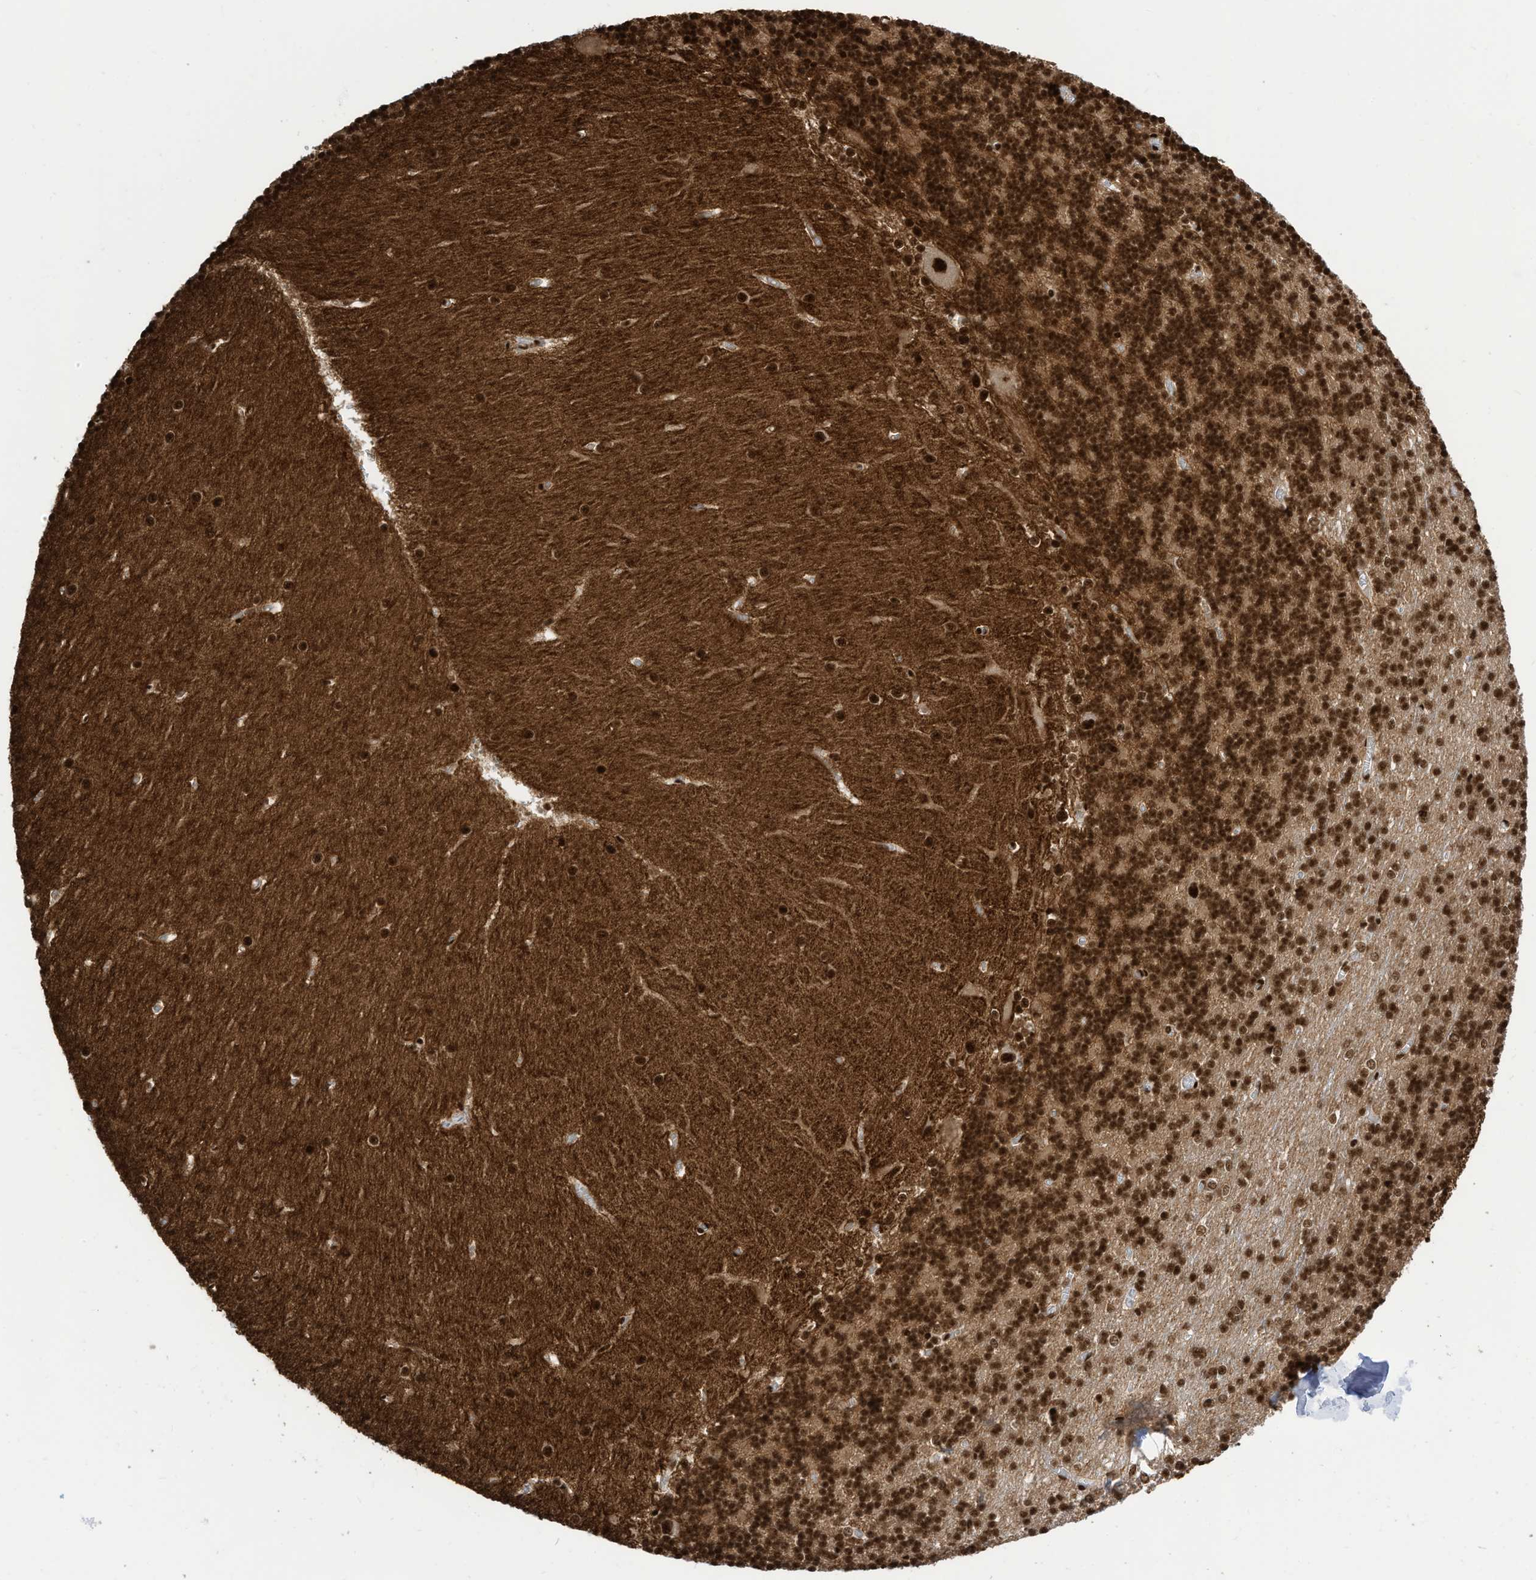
{"staining": {"intensity": "strong", "quantity": ">75%", "location": "nuclear"}, "tissue": "cerebellum", "cell_type": "Cells in granular layer", "image_type": "normal", "snomed": [{"axis": "morphology", "description": "Normal tissue, NOS"}, {"axis": "topography", "description": "Cerebellum"}], "caption": "Immunohistochemical staining of normal cerebellum exhibits high levels of strong nuclear expression in approximately >75% of cells in granular layer. The staining was performed using DAB to visualize the protein expression in brown, while the nuclei were stained in blue with hematoxylin (Magnification: 20x).", "gene": "SF3A3", "patient": {"sex": "male", "age": 37}}